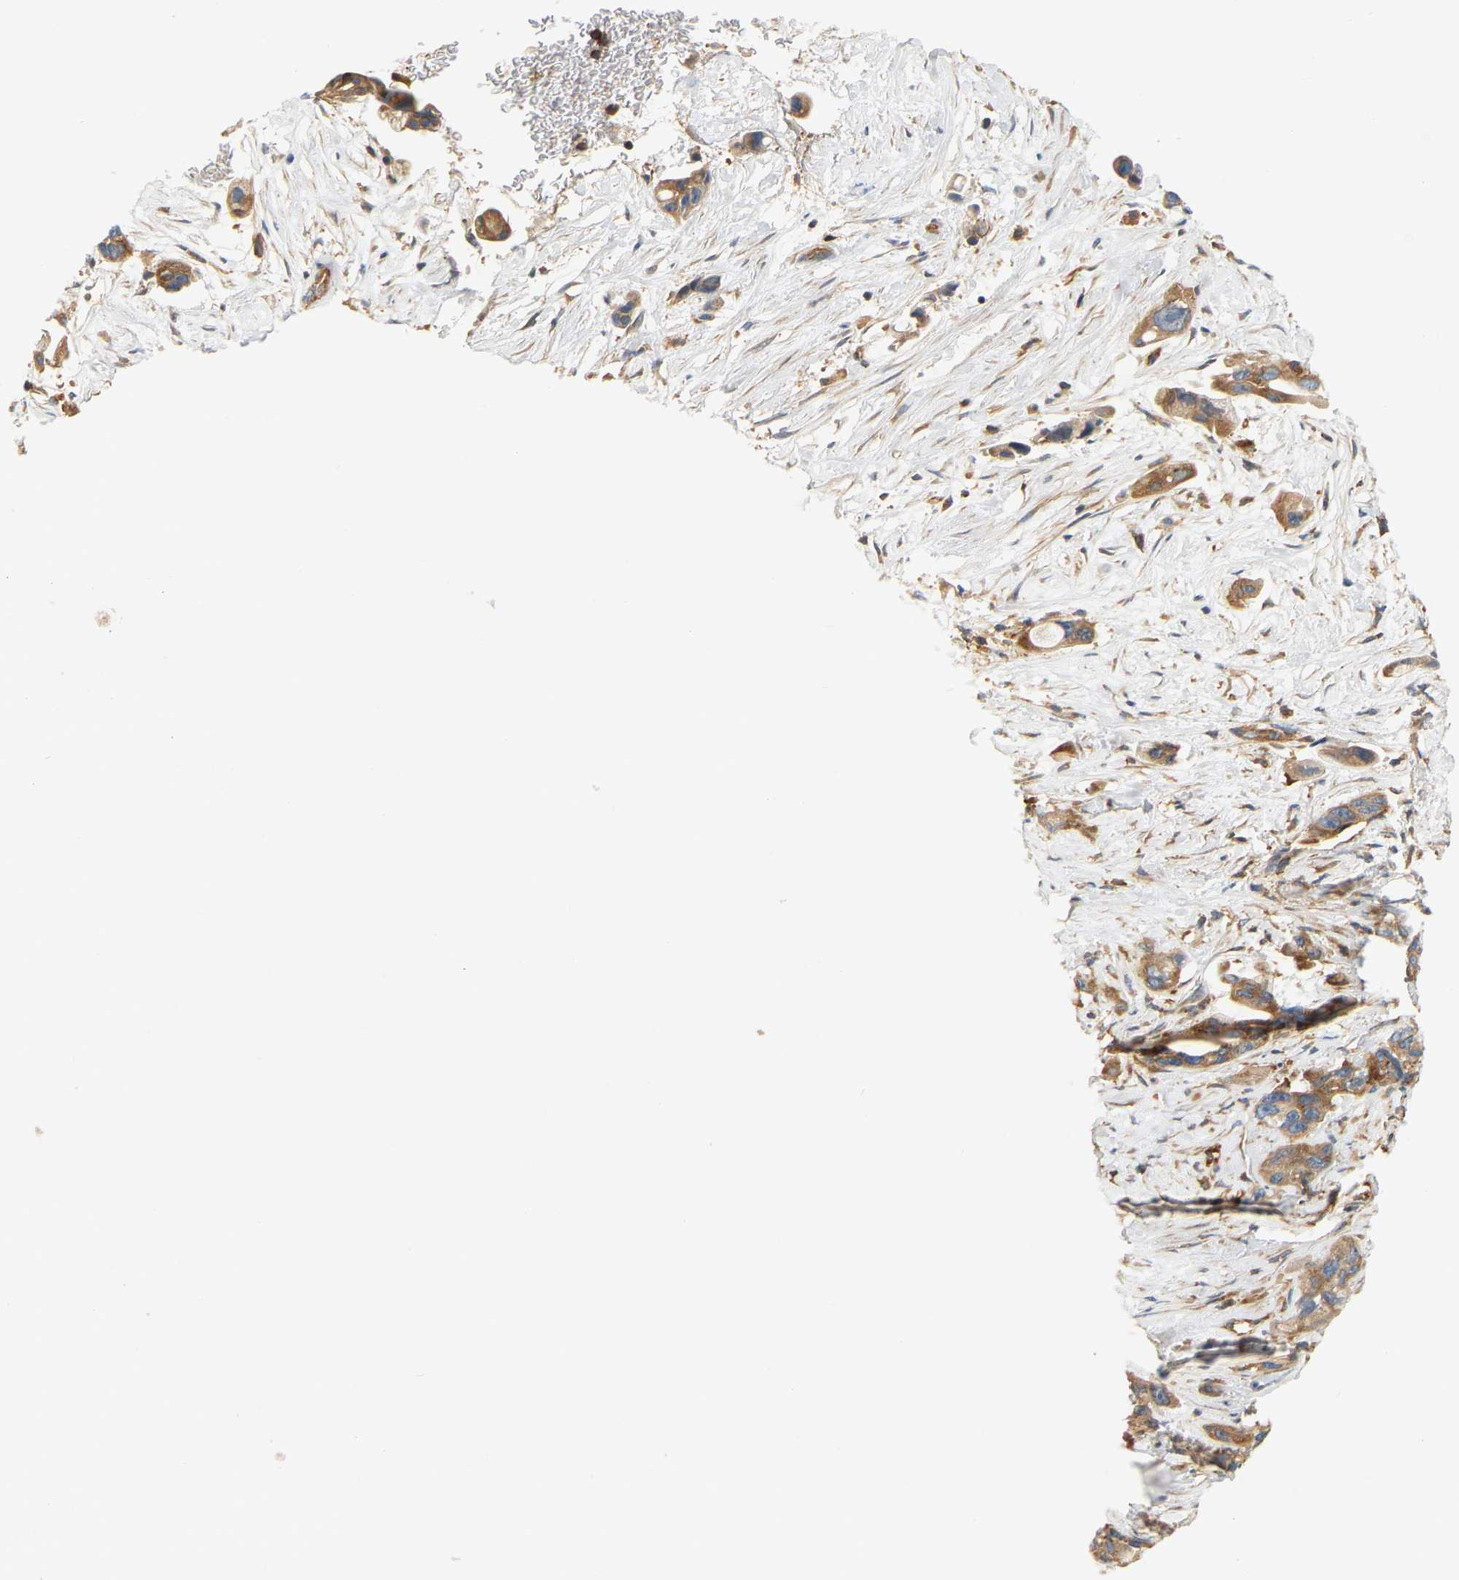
{"staining": {"intensity": "moderate", "quantity": ">75%", "location": "cytoplasmic/membranous"}, "tissue": "pancreatic cancer", "cell_type": "Tumor cells", "image_type": "cancer", "snomed": [{"axis": "morphology", "description": "Adenocarcinoma, NOS"}, {"axis": "topography", "description": "Pancreas"}], "caption": "The immunohistochemical stain shows moderate cytoplasmic/membranous positivity in tumor cells of pancreatic adenocarcinoma tissue.", "gene": "AKAP13", "patient": {"sex": "male", "age": 53}}